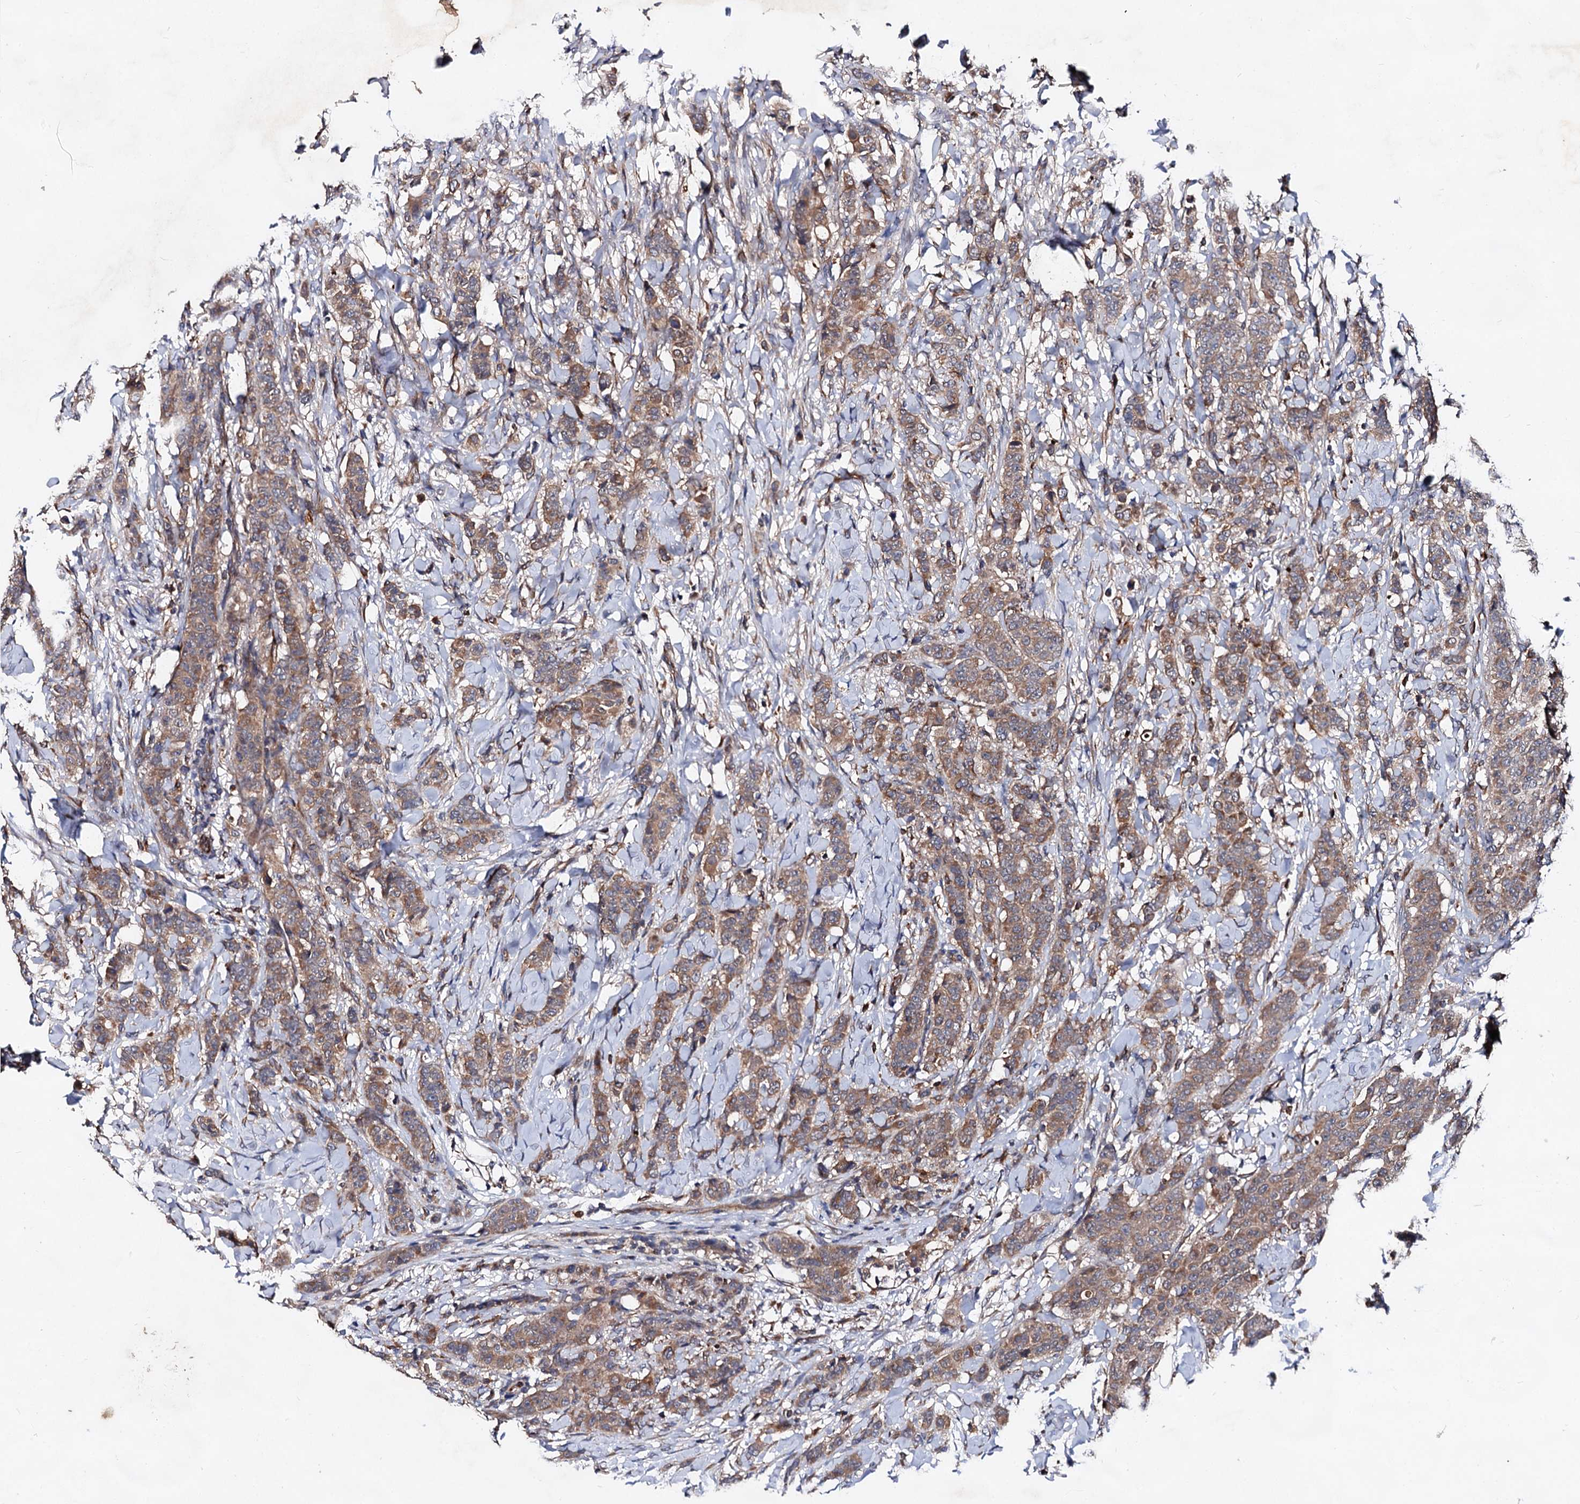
{"staining": {"intensity": "moderate", "quantity": ">75%", "location": "cytoplasmic/membranous"}, "tissue": "breast cancer", "cell_type": "Tumor cells", "image_type": "cancer", "snomed": [{"axis": "morphology", "description": "Duct carcinoma"}, {"axis": "topography", "description": "Breast"}], "caption": "The immunohistochemical stain highlights moderate cytoplasmic/membranous expression in tumor cells of breast cancer tissue.", "gene": "TEX9", "patient": {"sex": "female", "age": 40}}